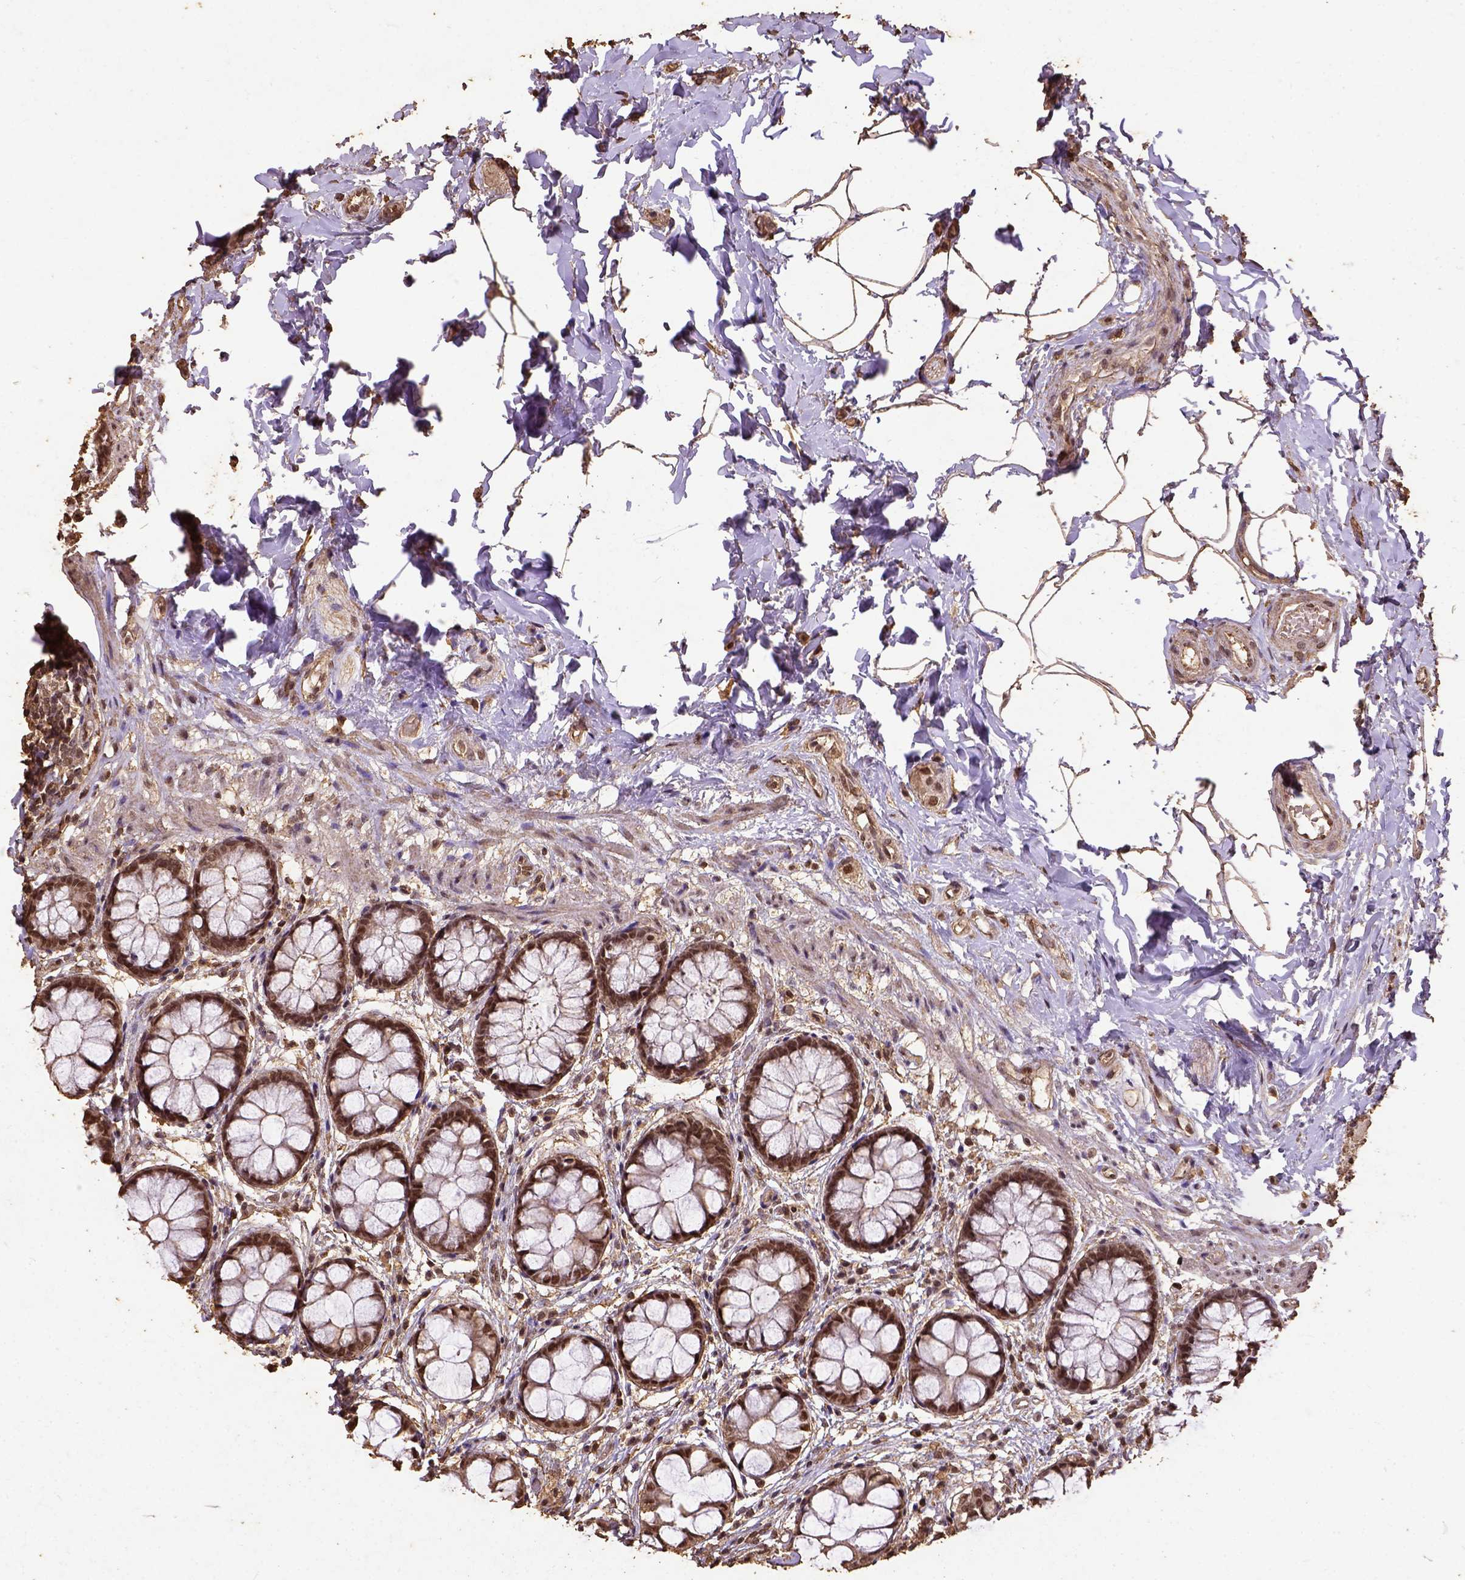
{"staining": {"intensity": "strong", "quantity": ">75%", "location": "nuclear"}, "tissue": "rectum", "cell_type": "Glandular cells", "image_type": "normal", "snomed": [{"axis": "morphology", "description": "Normal tissue, NOS"}, {"axis": "topography", "description": "Rectum"}], "caption": "Human rectum stained with a brown dye demonstrates strong nuclear positive expression in about >75% of glandular cells.", "gene": "NACC1", "patient": {"sex": "female", "age": 62}}